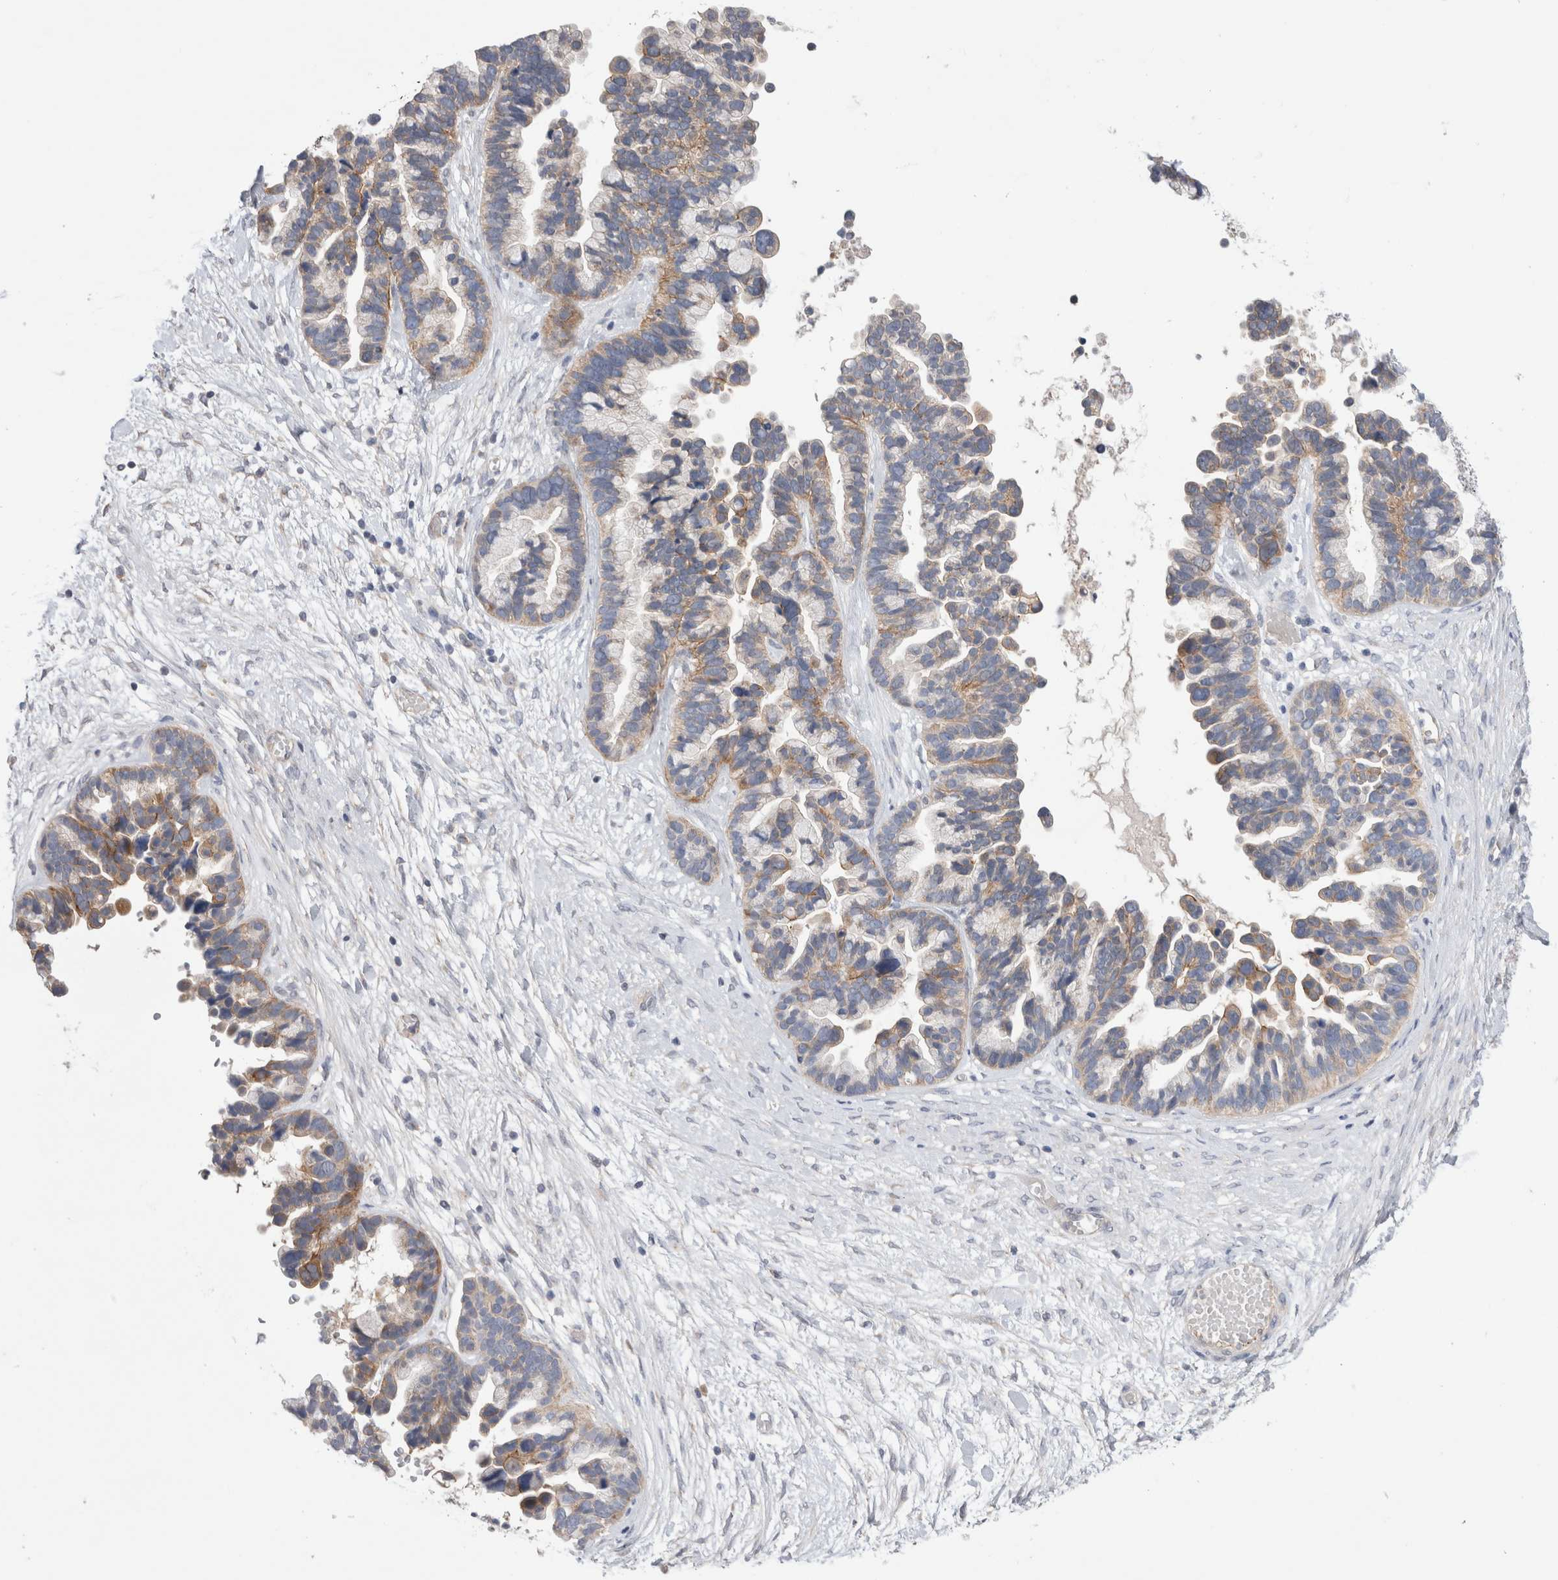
{"staining": {"intensity": "weak", "quantity": ">75%", "location": "cytoplasmic/membranous"}, "tissue": "ovarian cancer", "cell_type": "Tumor cells", "image_type": "cancer", "snomed": [{"axis": "morphology", "description": "Cystadenocarcinoma, serous, NOS"}, {"axis": "topography", "description": "Ovary"}], "caption": "A photomicrograph of ovarian serous cystadenocarcinoma stained for a protein shows weak cytoplasmic/membranous brown staining in tumor cells.", "gene": "IFT74", "patient": {"sex": "female", "age": 56}}